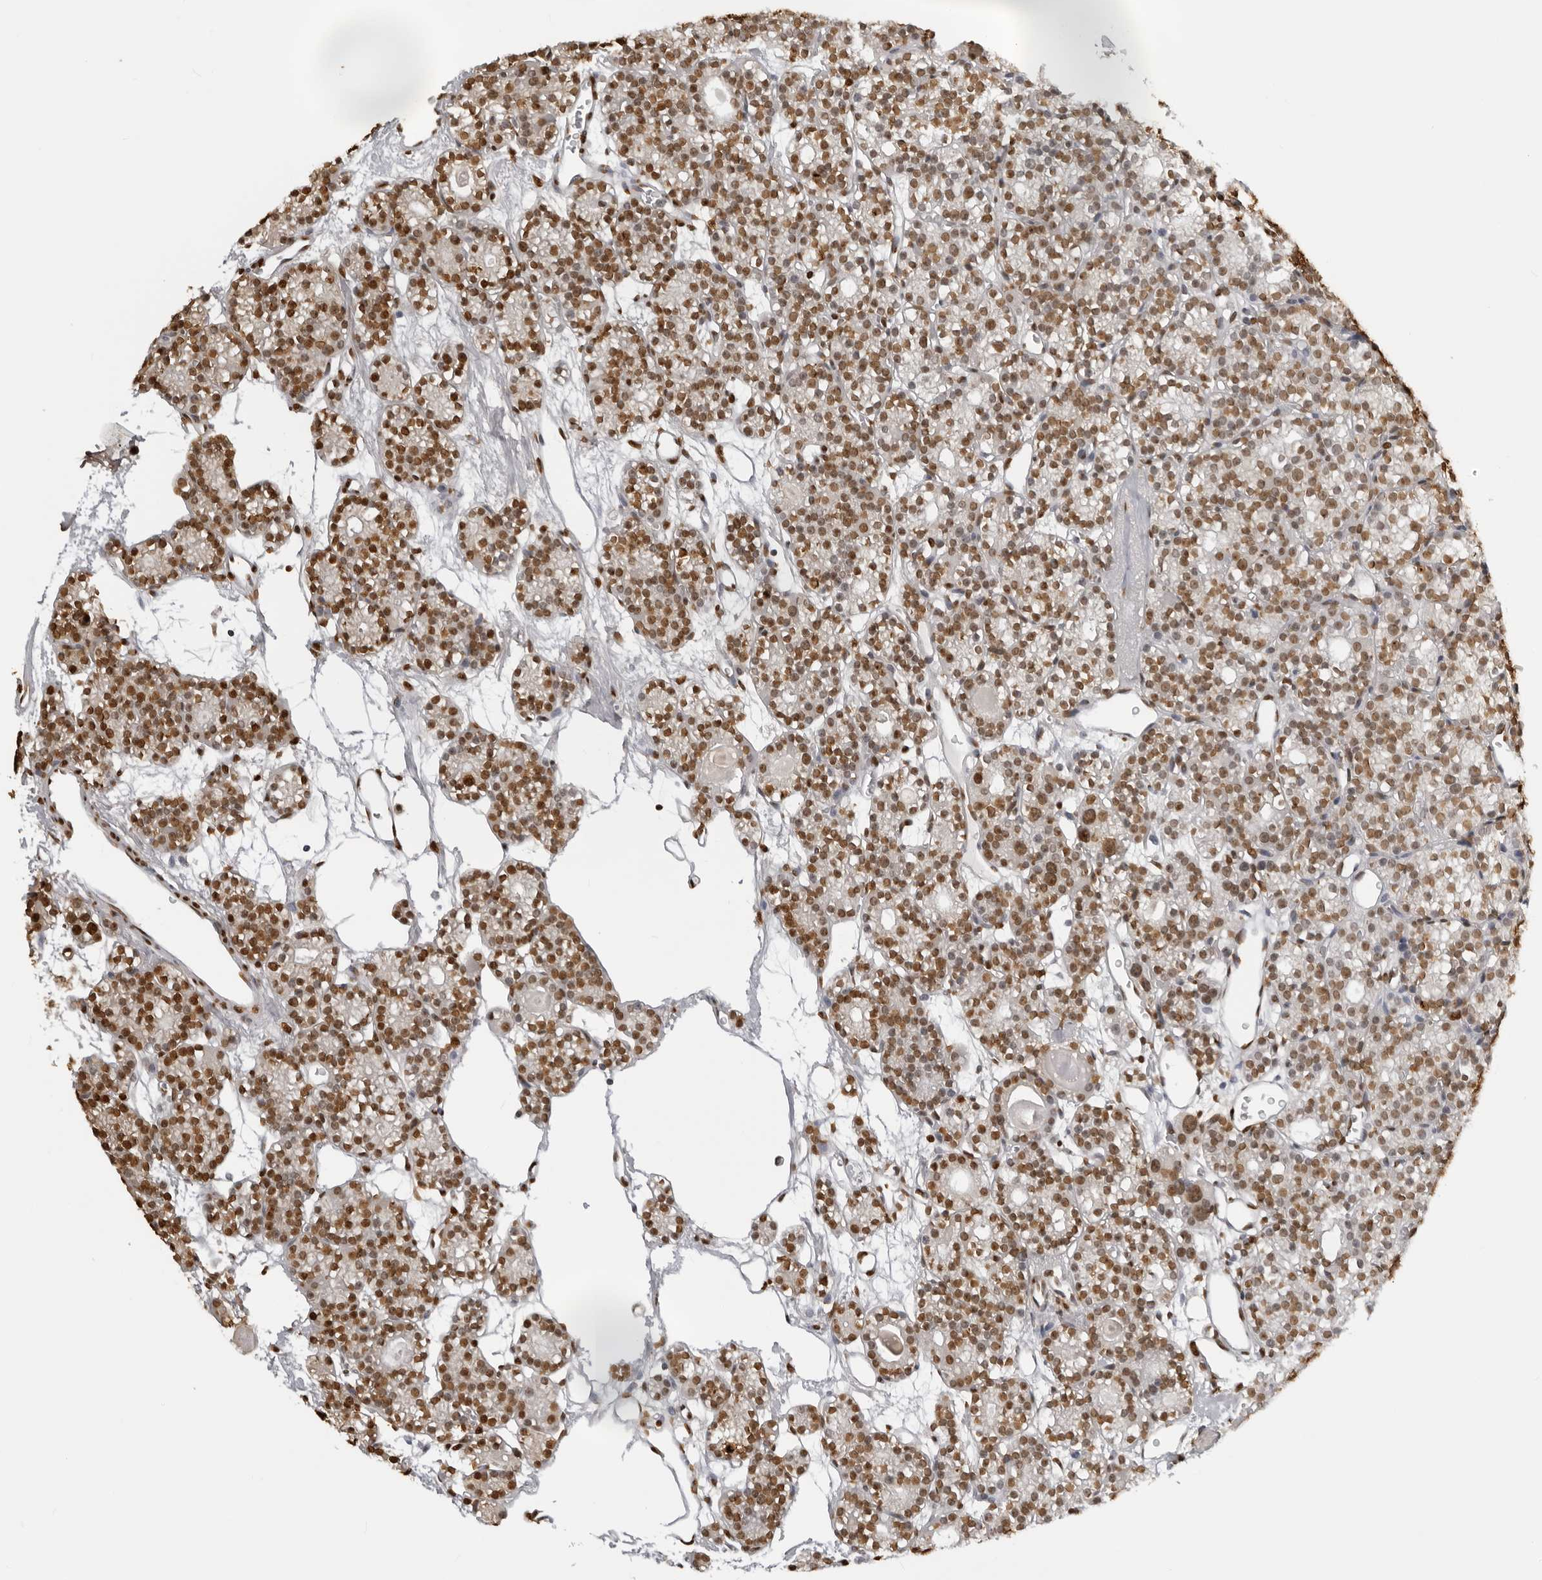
{"staining": {"intensity": "strong", "quantity": ">75%", "location": "nuclear"}, "tissue": "parathyroid gland", "cell_type": "Glandular cells", "image_type": "normal", "snomed": [{"axis": "morphology", "description": "Normal tissue, NOS"}, {"axis": "topography", "description": "Parathyroid gland"}], "caption": "Immunohistochemical staining of unremarkable parathyroid gland displays high levels of strong nuclear expression in approximately >75% of glandular cells.", "gene": "ZFP91", "patient": {"sex": "female", "age": 64}}